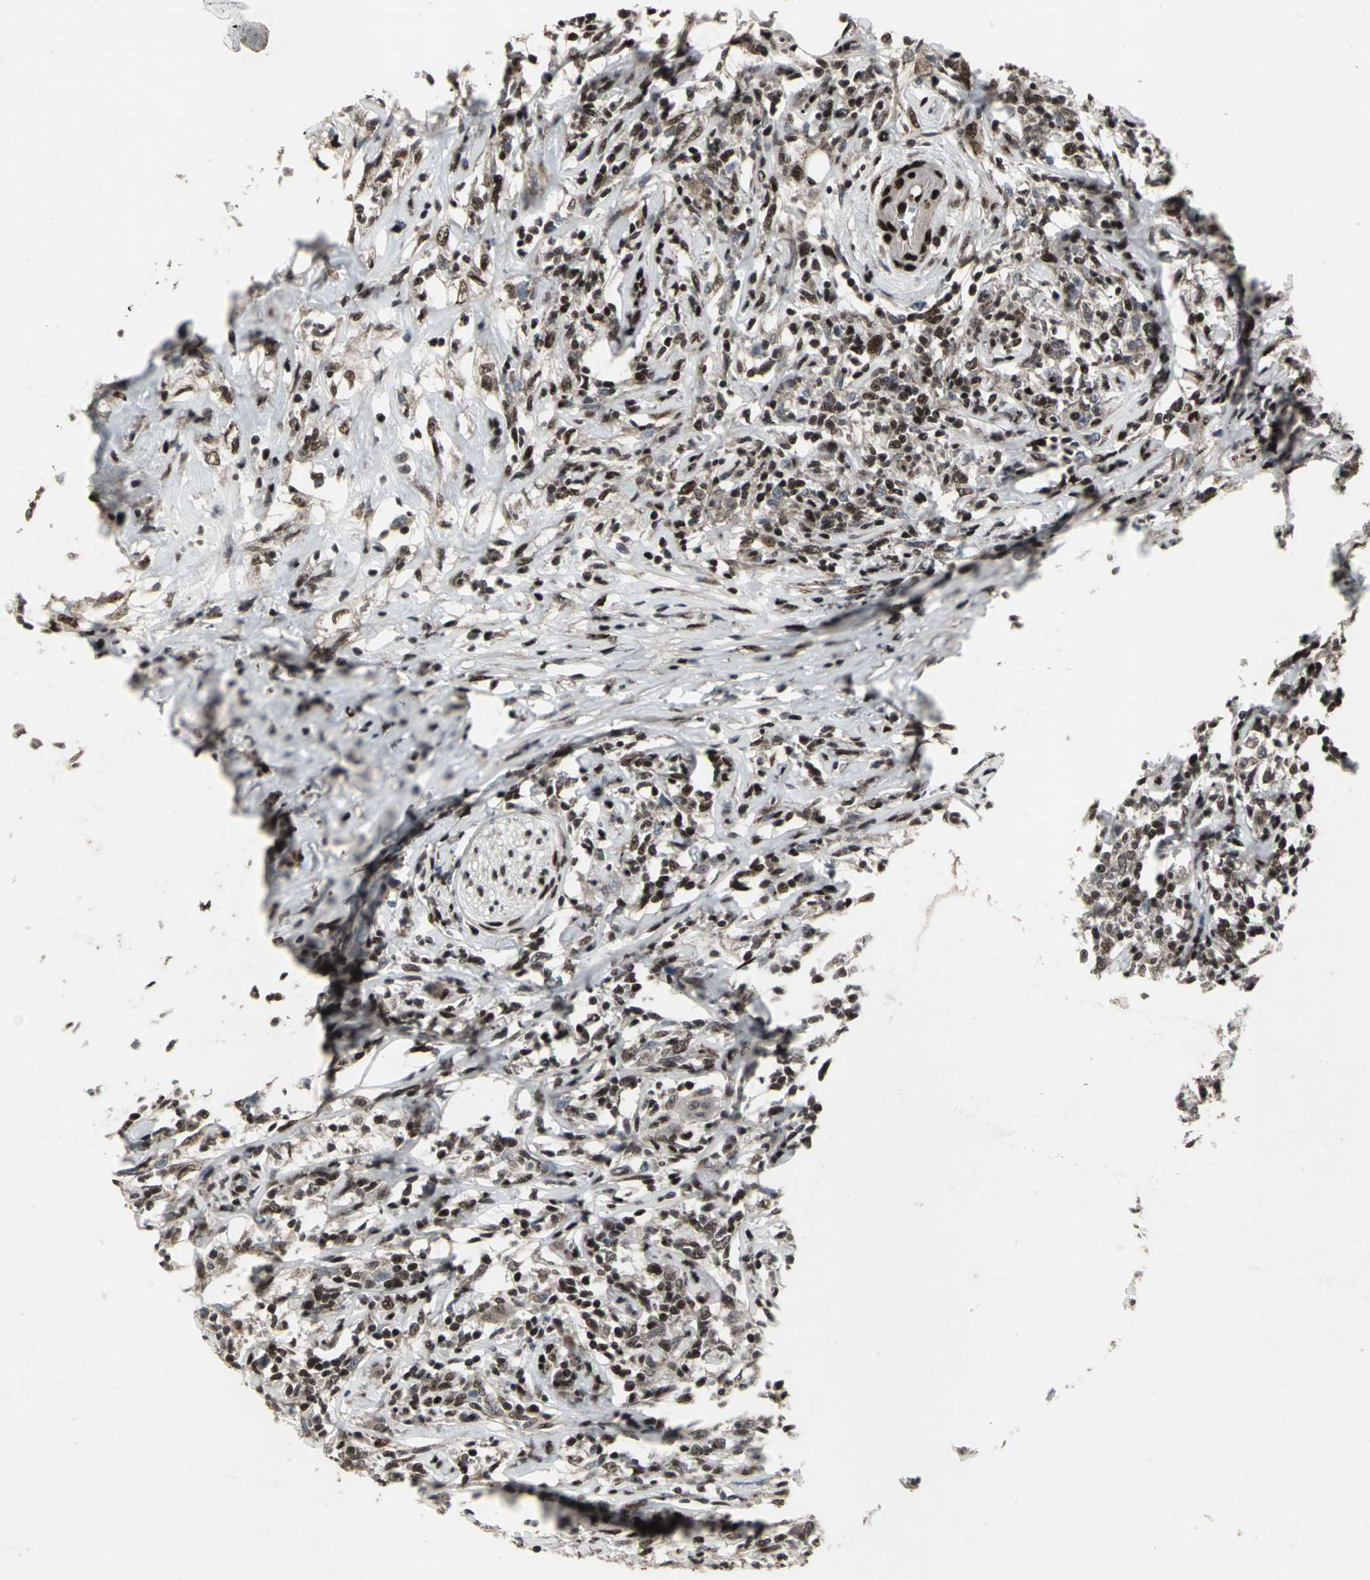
{"staining": {"intensity": "strong", "quantity": ">75%", "location": "nuclear"}, "tissue": "lymphoma", "cell_type": "Tumor cells", "image_type": "cancer", "snomed": [{"axis": "morphology", "description": "Malignant lymphoma, non-Hodgkin's type, High grade"}, {"axis": "topography", "description": "Lymph node"}], "caption": "High-grade malignant lymphoma, non-Hodgkin's type stained for a protein shows strong nuclear positivity in tumor cells. The staining is performed using DAB brown chromogen to label protein expression. The nuclei are counter-stained blue using hematoxylin.", "gene": "SRF", "patient": {"sex": "female", "age": 84}}